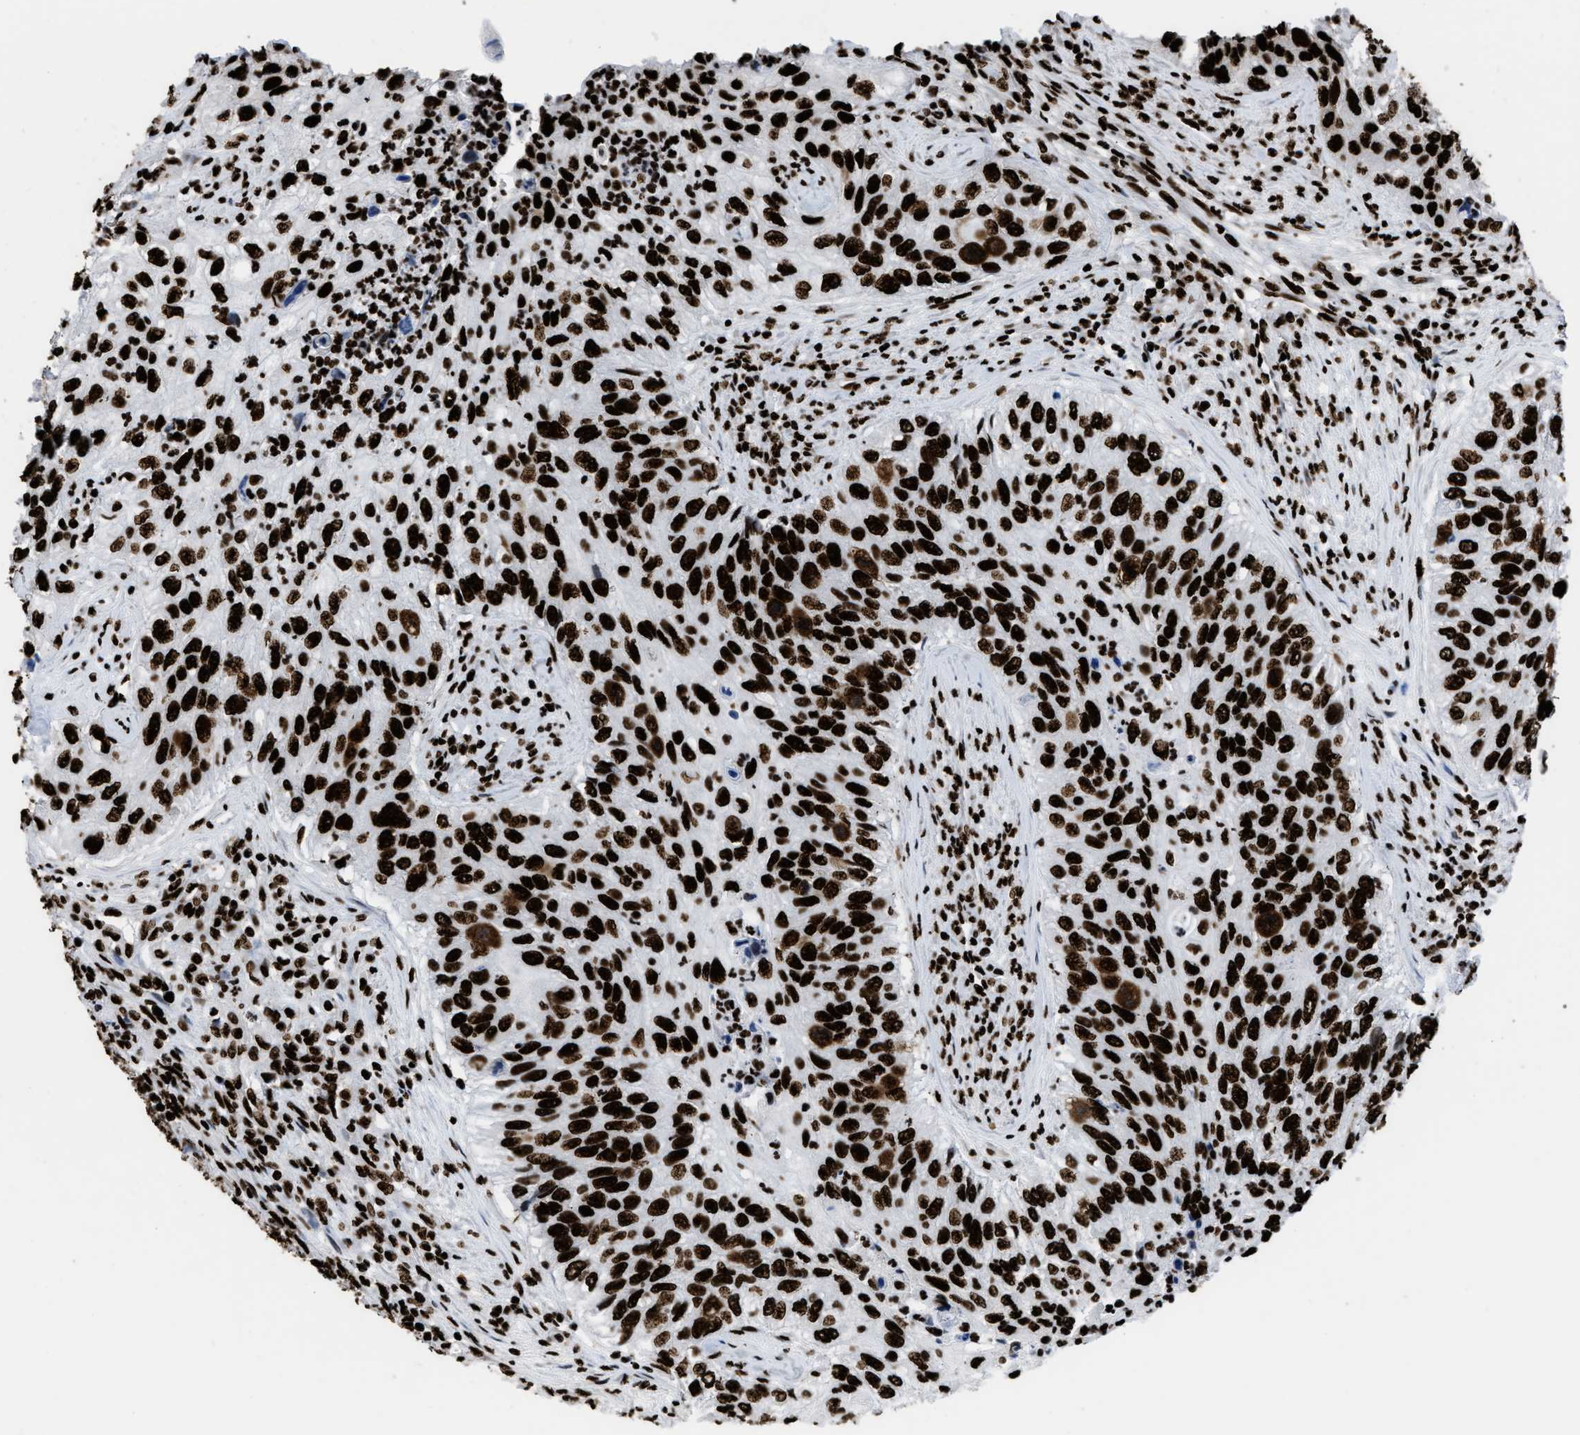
{"staining": {"intensity": "strong", "quantity": ">75%", "location": "nuclear"}, "tissue": "urothelial cancer", "cell_type": "Tumor cells", "image_type": "cancer", "snomed": [{"axis": "morphology", "description": "Urothelial carcinoma, High grade"}, {"axis": "topography", "description": "Urinary bladder"}], "caption": "A micrograph showing strong nuclear expression in approximately >75% of tumor cells in high-grade urothelial carcinoma, as visualized by brown immunohistochemical staining.", "gene": "HNRNPM", "patient": {"sex": "female", "age": 60}}